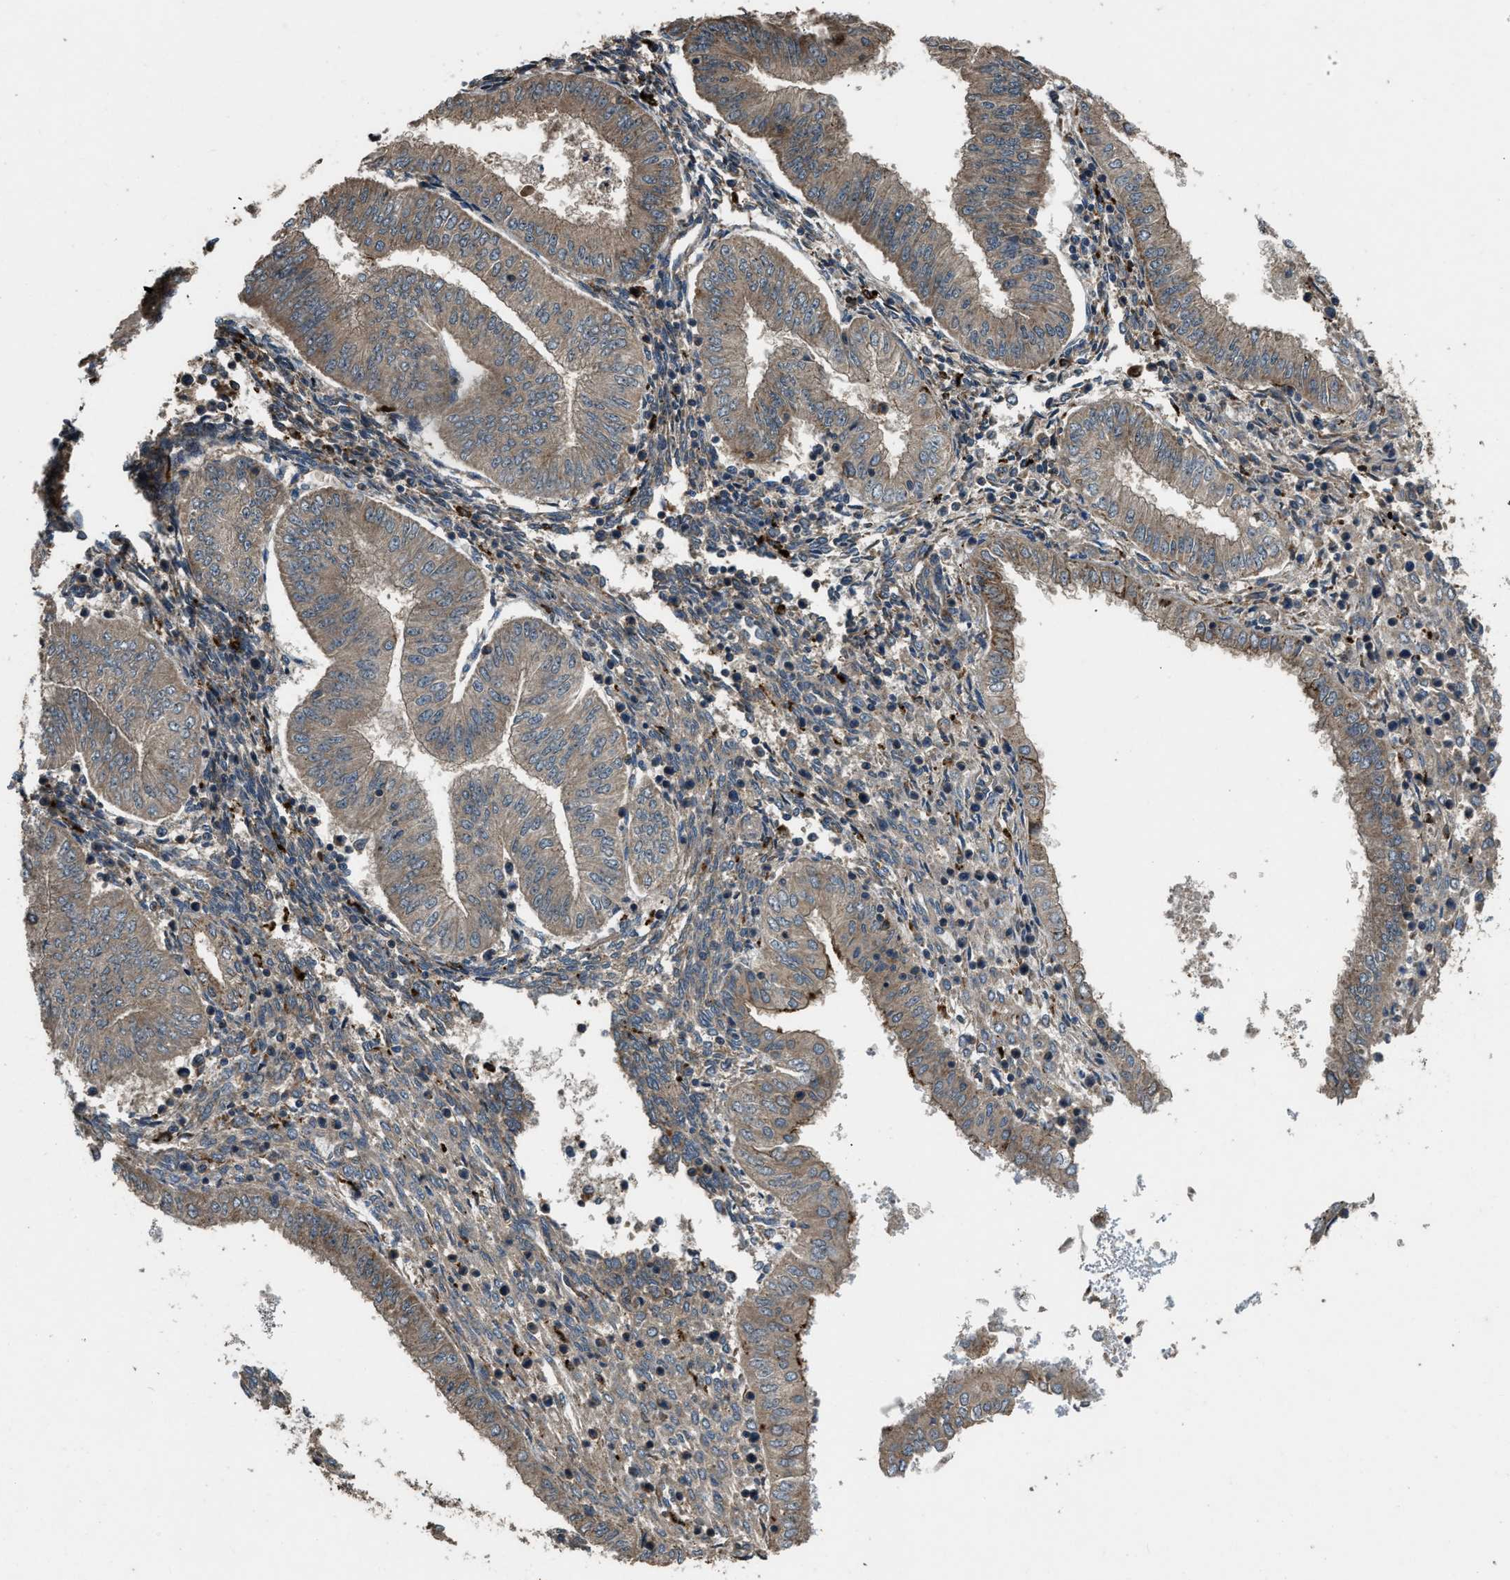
{"staining": {"intensity": "moderate", "quantity": ">75%", "location": "cytoplasmic/membranous"}, "tissue": "endometrial cancer", "cell_type": "Tumor cells", "image_type": "cancer", "snomed": [{"axis": "morphology", "description": "Normal tissue, NOS"}, {"axis": "morphology", "description": "Adenocarcinoma, NOS"}, {"axis": "topography", "description": "Endometrium"}], "caption": "Immunohistochemical staining of human endometrial cancer (adenocarcinoma) reveals medium levels of moderate cytoplasmic/membranous protein staining in about >75% of tumor cells.", "gene": "GGH", "patient": {"sex": "female", "age": 53}}